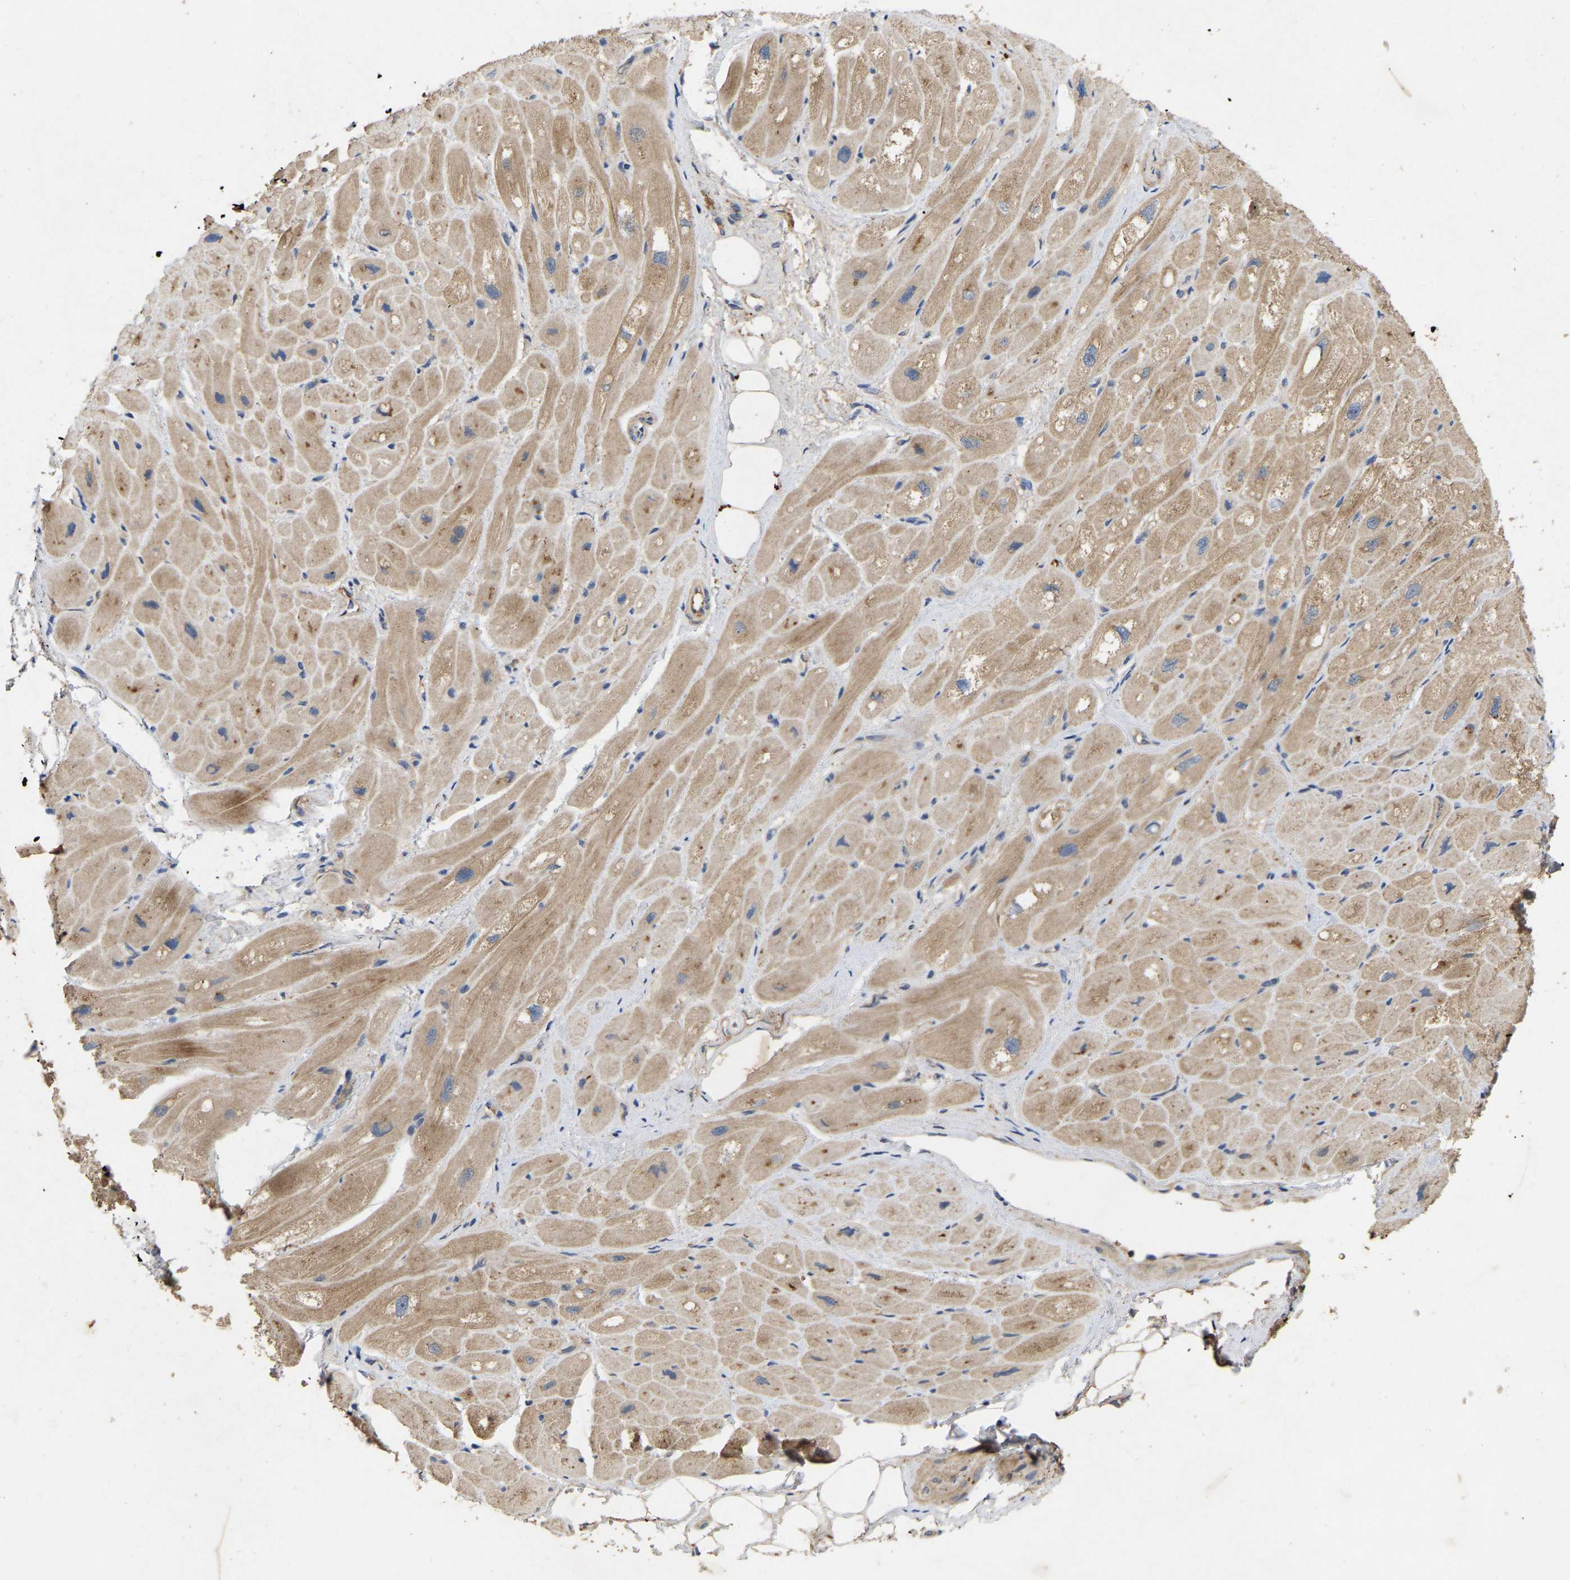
{"staining": {"intensity": "moderate", "quantity": ">75%", "location": "cytoplasmic/membranous"}, "tissue": "heart muscle", "cell_type": "Cardiomyocytes", "image_type": "normal", "snomed": [{"axis": "morphology", "description": "Normal tissue, NOS"}, {"axis": "topography", "description": "Heart"}], "caption": "This image shows immunohistochemistry staining of benign human heart muscle, with medium moderate cytoplasmic/membranous expression in approximately >75% of cardiomyocytes.", "gene": "LPAR2", "patient": {"sex": "male", "age": 49}}